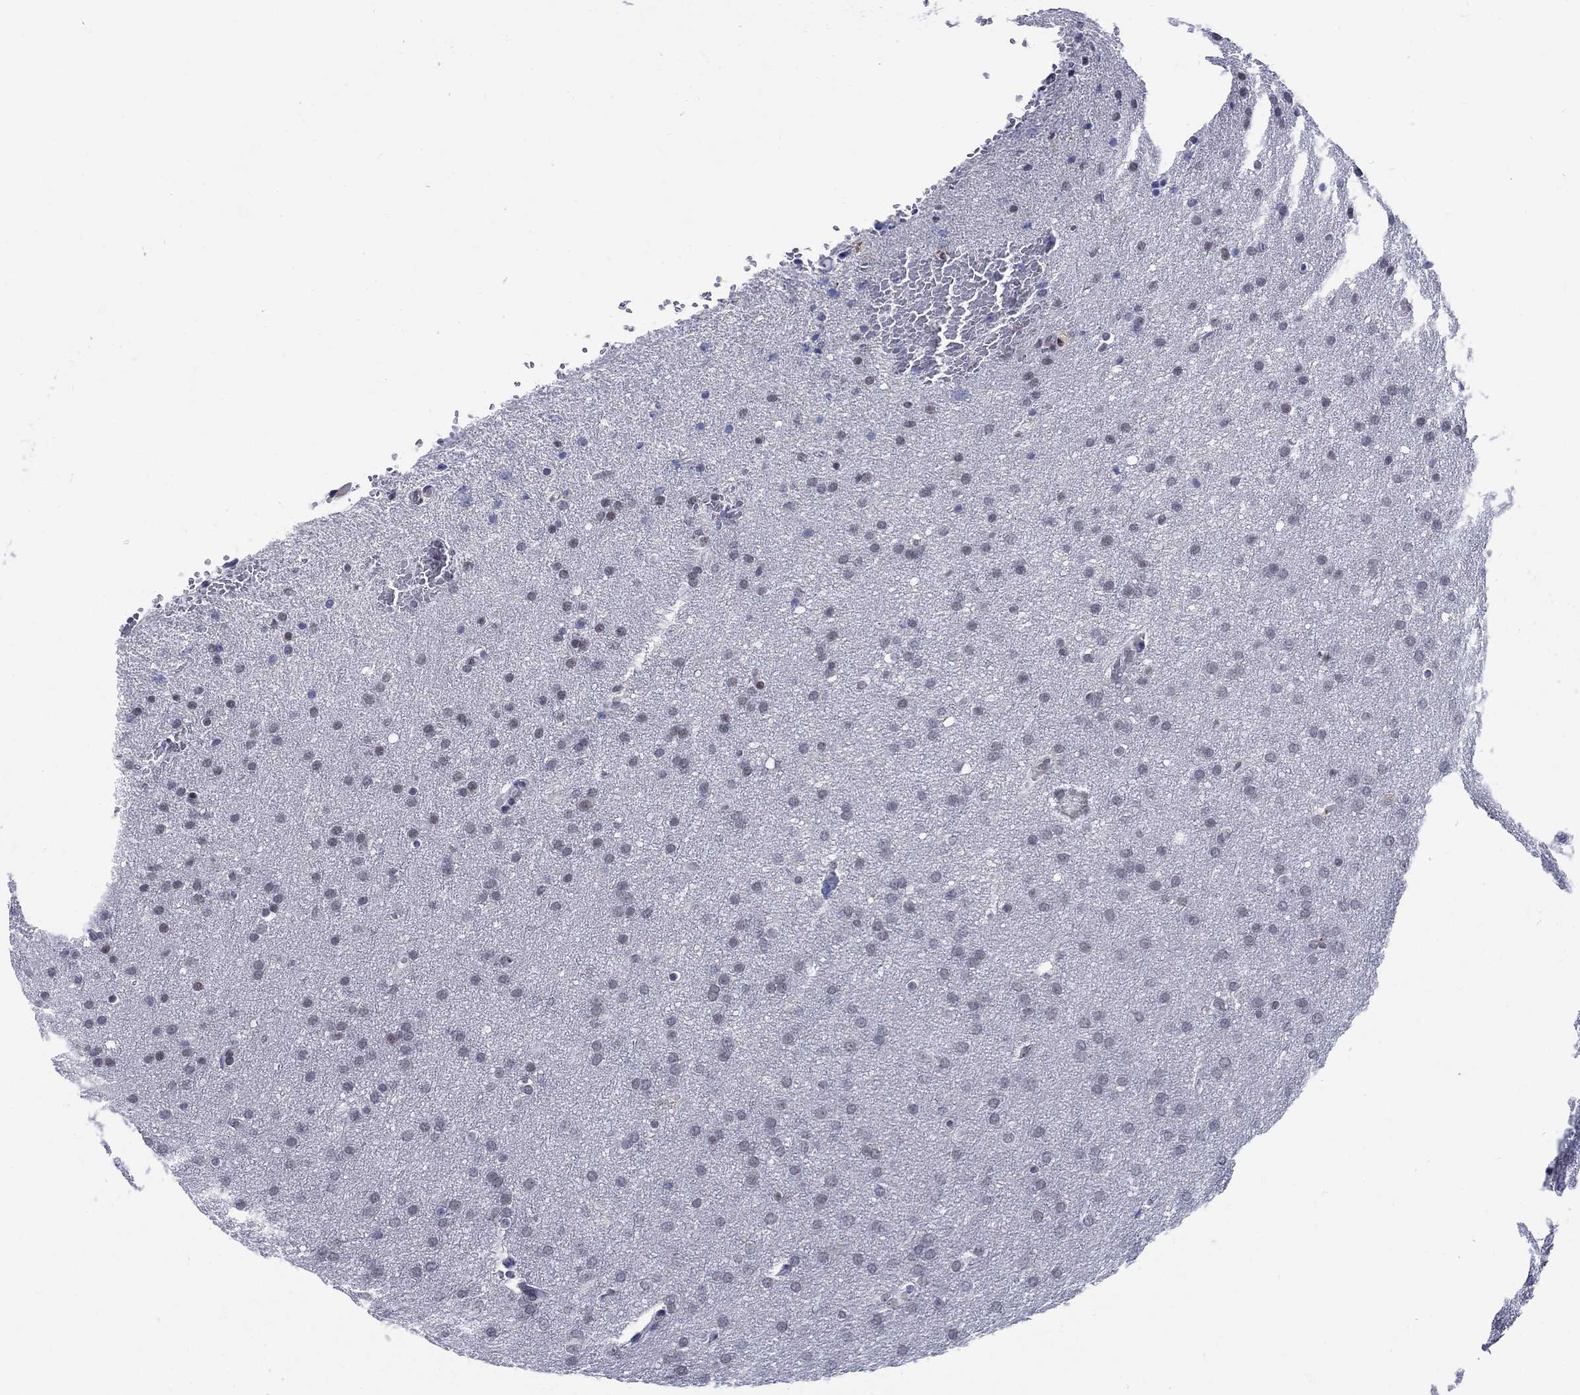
{"staining": {"intensity": "negative", "quantity": "none", "location": "none"}, "tissue": "glioma", "cell_type": "Tumor cells", "image_type": "cancer", "snomed": [{"axis": "morphology", "description": "Glioma, malignant, Low grade"}, {"axis": "topography", "description": "Brain"}], "caption": "This is a image of immunohistochemistry staining of glioma, which shows no positivity in tumor cells.", "gene": "ST6GALNAC1", "patient": {"sex": "female", "age": 32}}